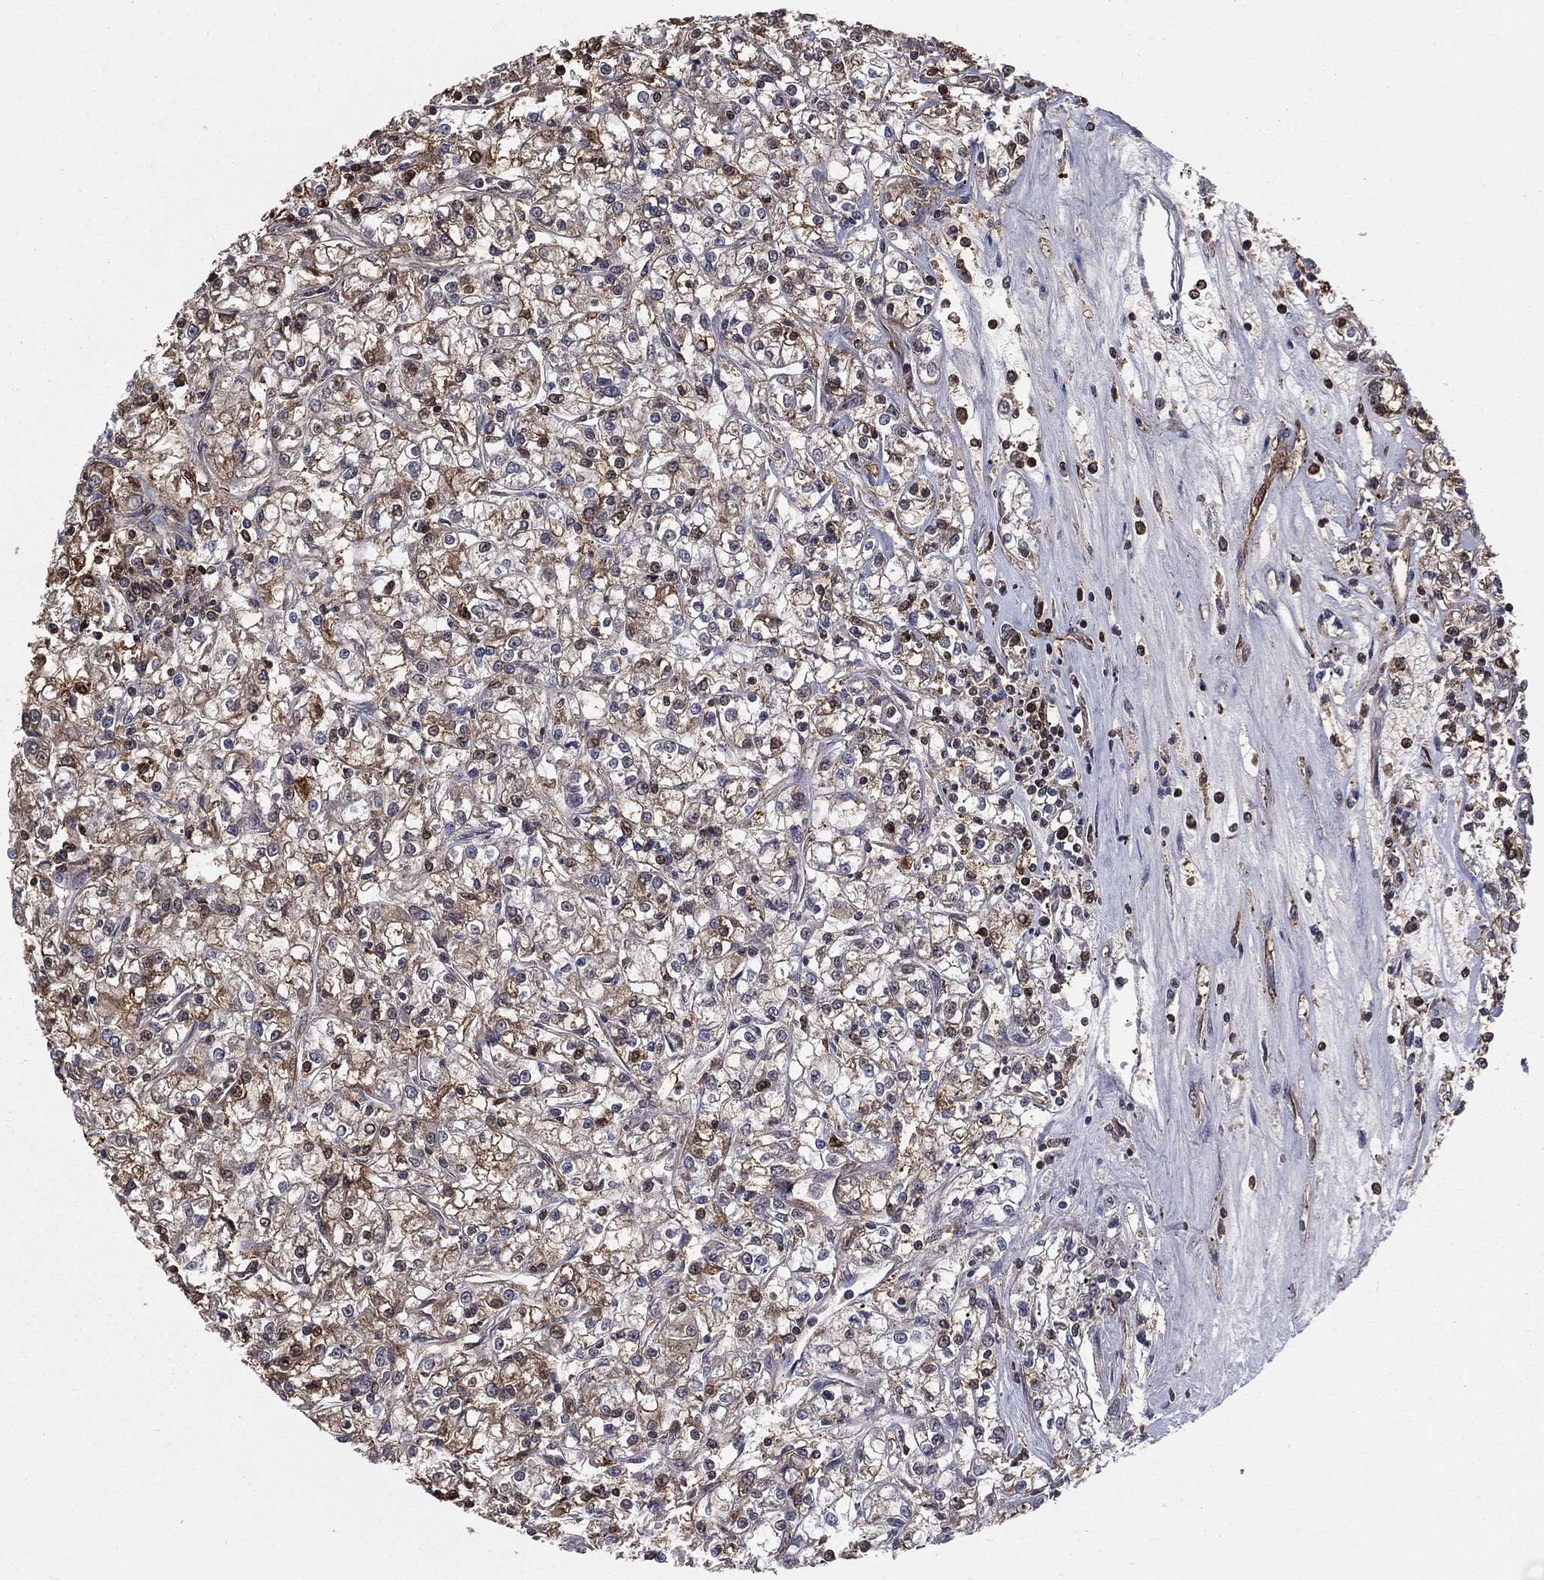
{"staining": {"intensity": "moderate", "quantity": "<25%", "location": "cytoplasmic/membranous"}, "tissue": "renal cancer", "cell_type": "Tumor cells", "image_type": "cancer", "snomed": [{"axis": "morphology", "description": "Adenocarcinoma, NOS"}, {"axis": "topography", "description": "Kidney"}], "caption": "Tumor cells reveal low levels of moderate cytoplasmic/membranous expression in about <25% of cells in adenocarcinoma (renal). (brown staining indicates protein expression, while blue staining denotes nuclei).", "gene": "TBC1D2", "patient": {"sex": "female", "age": 59}}